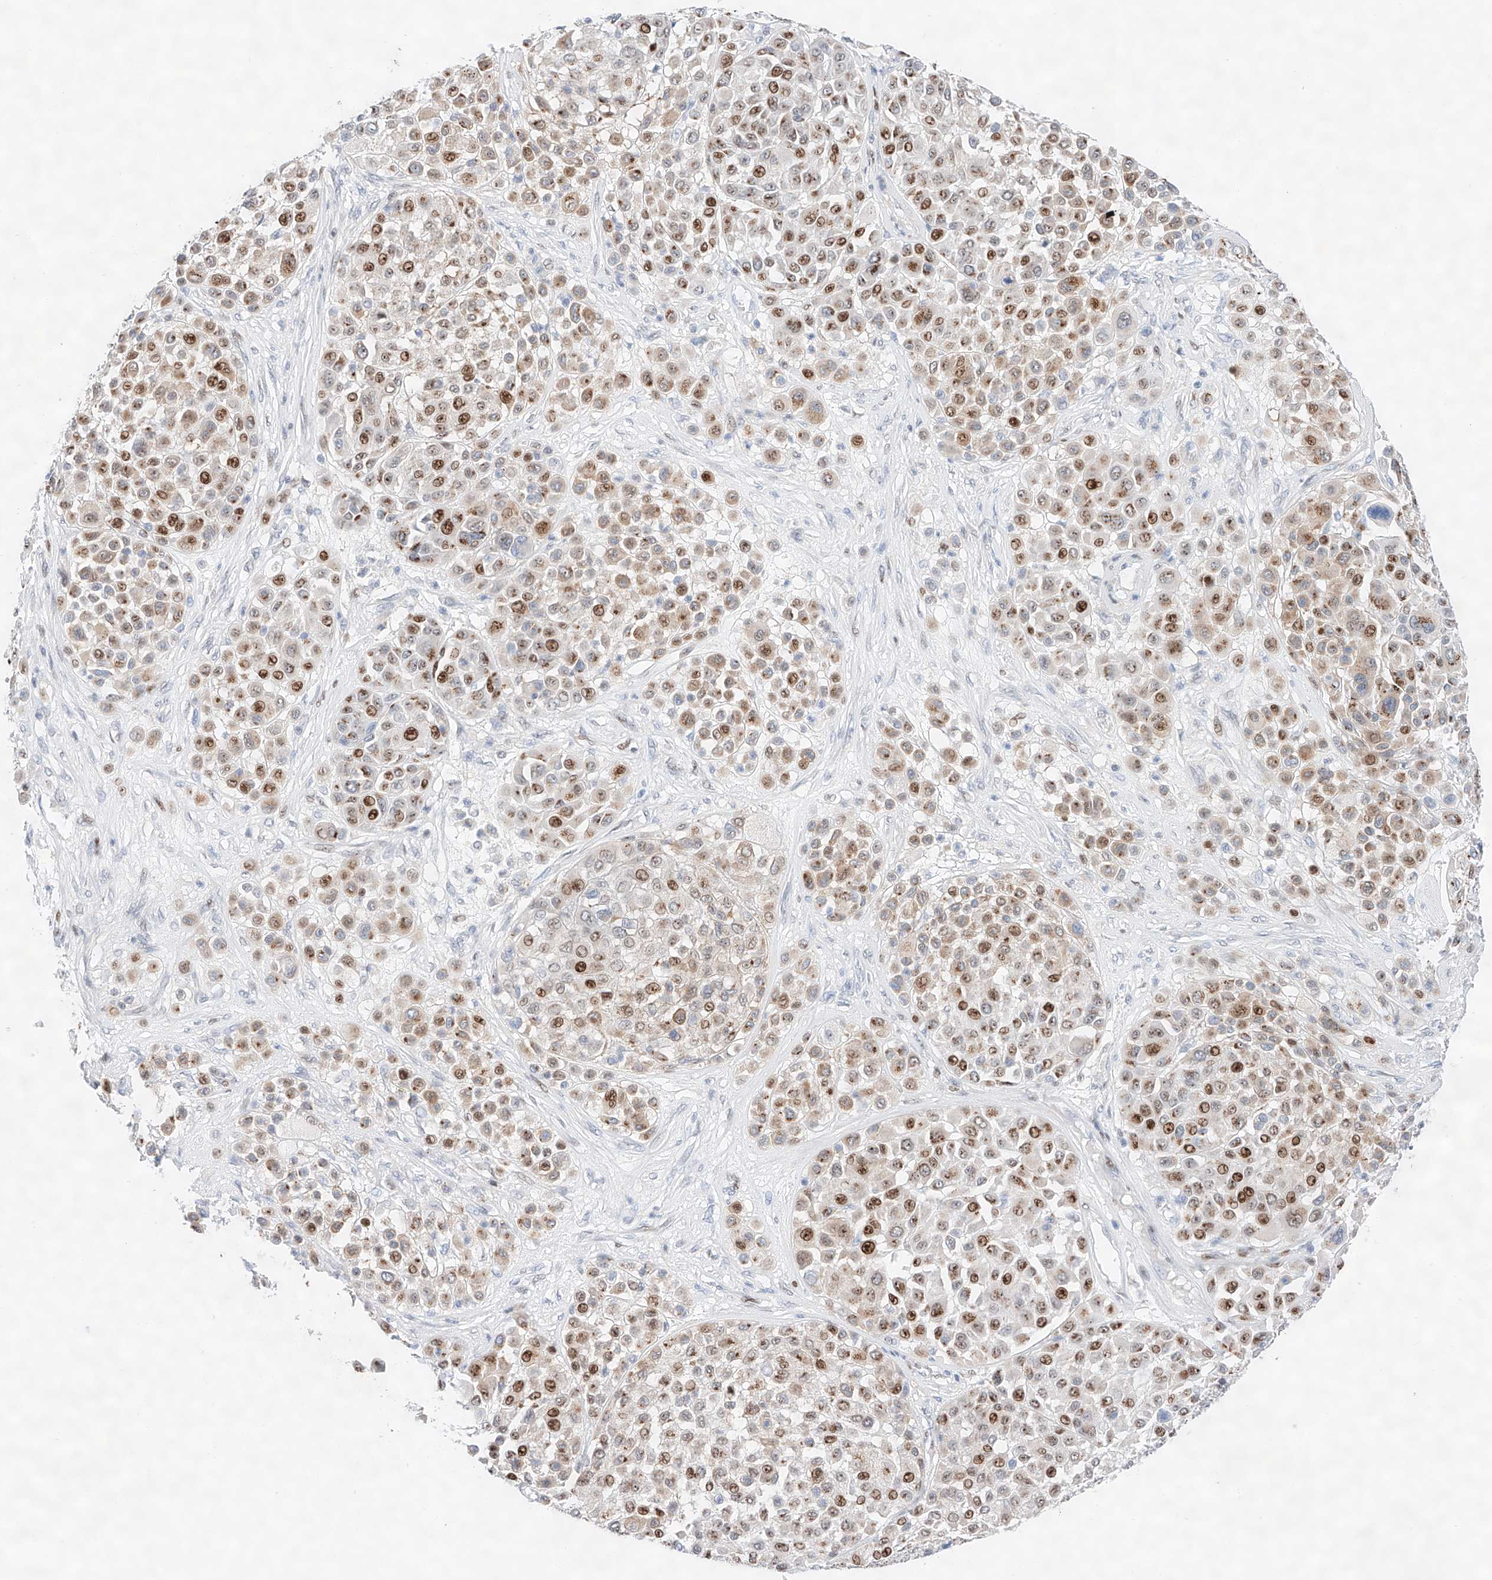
{"staining": {"intensity": "moderate", "quantity": ">75%", "location": "nuclear"}, "tissue": "melanoma", "cell_type": "Tumor cells", "image_type": "cancer", "snomed": [{"axis": "morphology", "description": "Malignant melanoma, Metastatic site"}, {"axis": "topography", "description": "Soft tissue"}], "caption": "Melanoma tissue displays moderate nuclear expression in approximately >75% of tumor cells, visualized by immunohistochemistry.", "gene": "NT5C3B", "patient": {"sex": "male", "age": 41}}